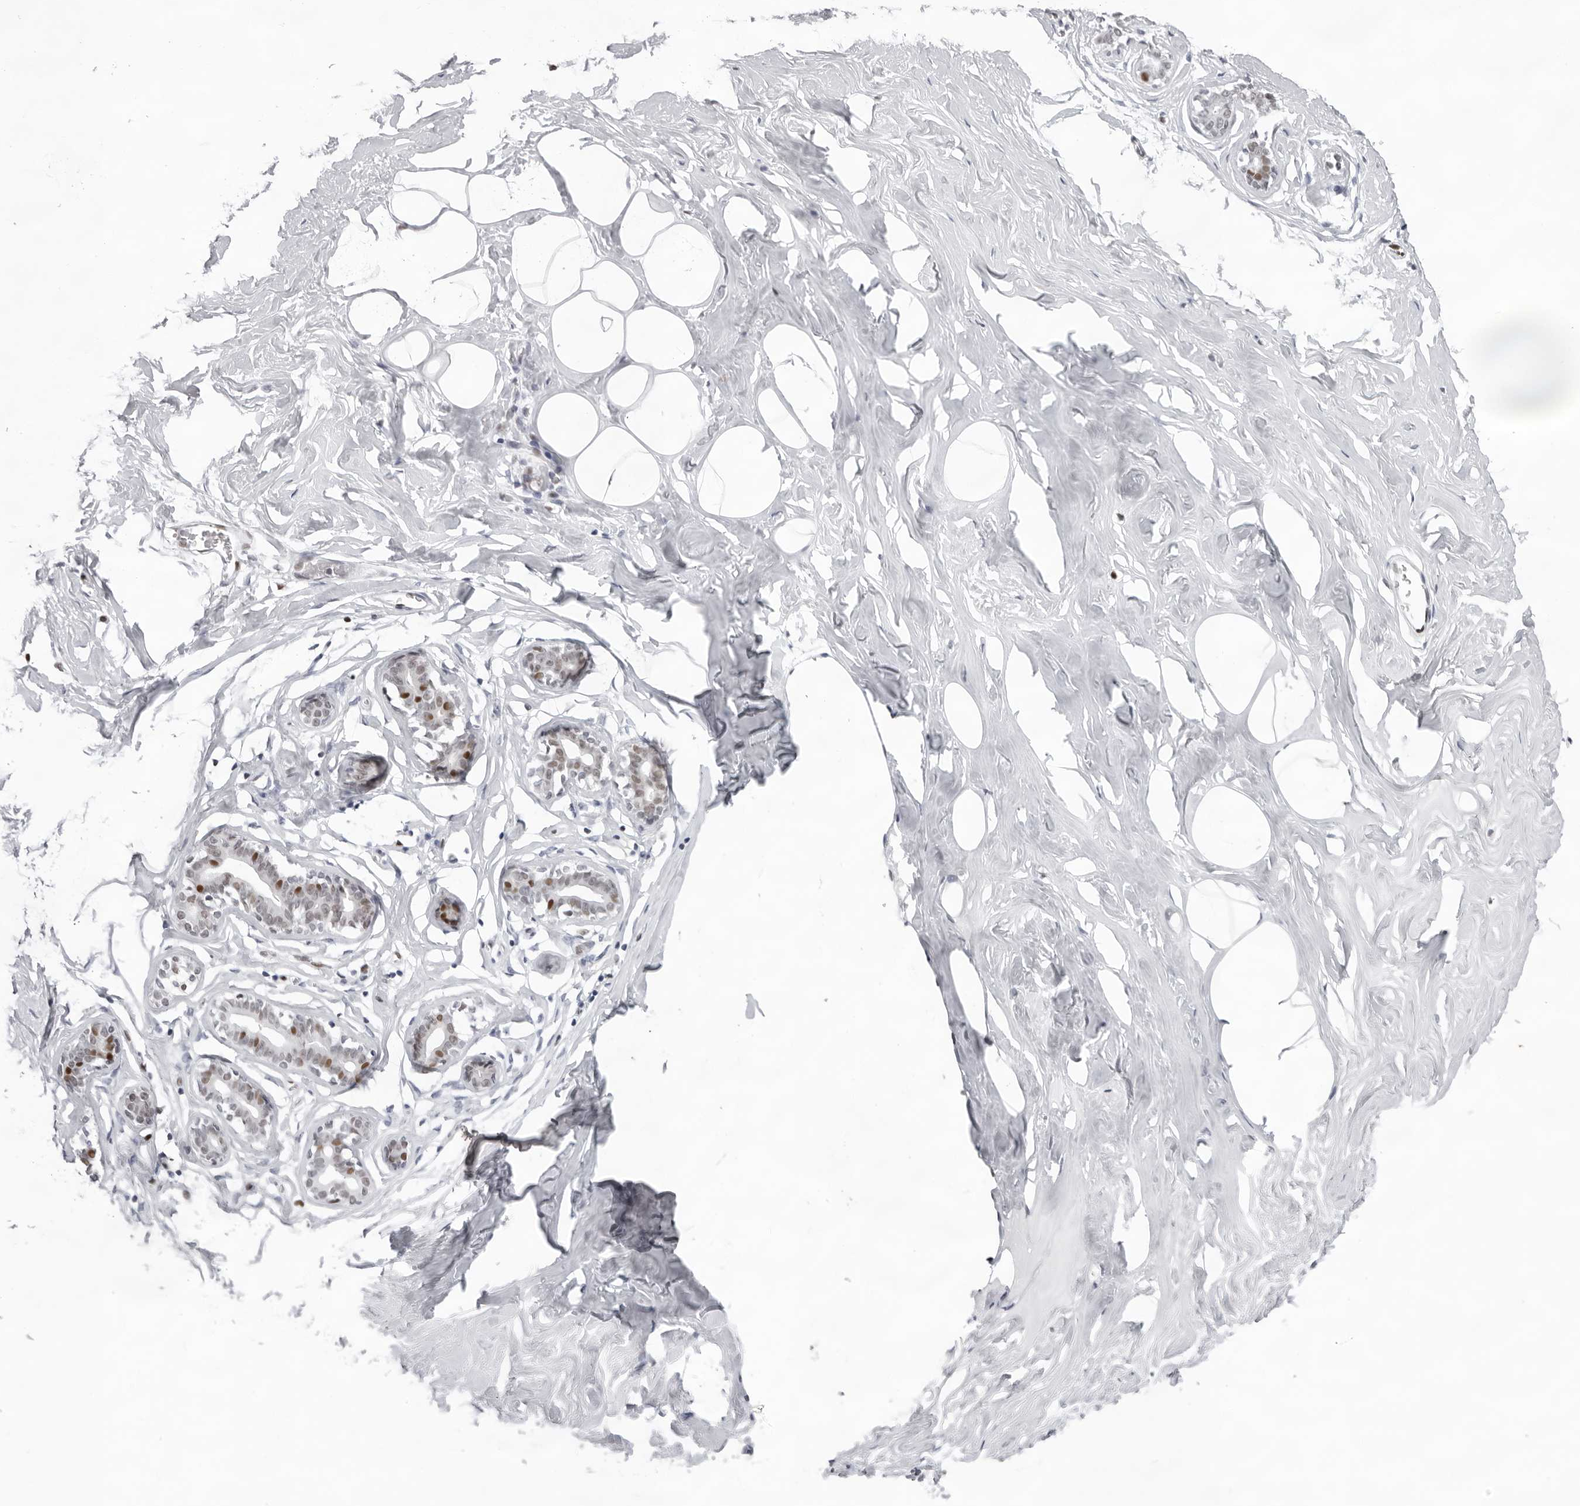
{"staining": {"intensity": "negative", "quantity": "none", "location": "none"}, "tissue": "adipose tissue", "cell_type": "Adipocytes", "image_type": "normal", "snomed": [{"axis": "morphology", "description": "Normal tissue, NOS"}, {"axis": "morphology", "description": "Fibrosis, NOS"}, {"axis": "topography", "description": "Breast"}, {"axis": "topography", "description": "Adipose tissue"}], "caption": "Adipocytes show no significant positivity in benign adipose tissue. (IHC, brightfield microscopy, high magnification).", "gene": "OGG1", "patient": {"sex": "female", "age": 39}}